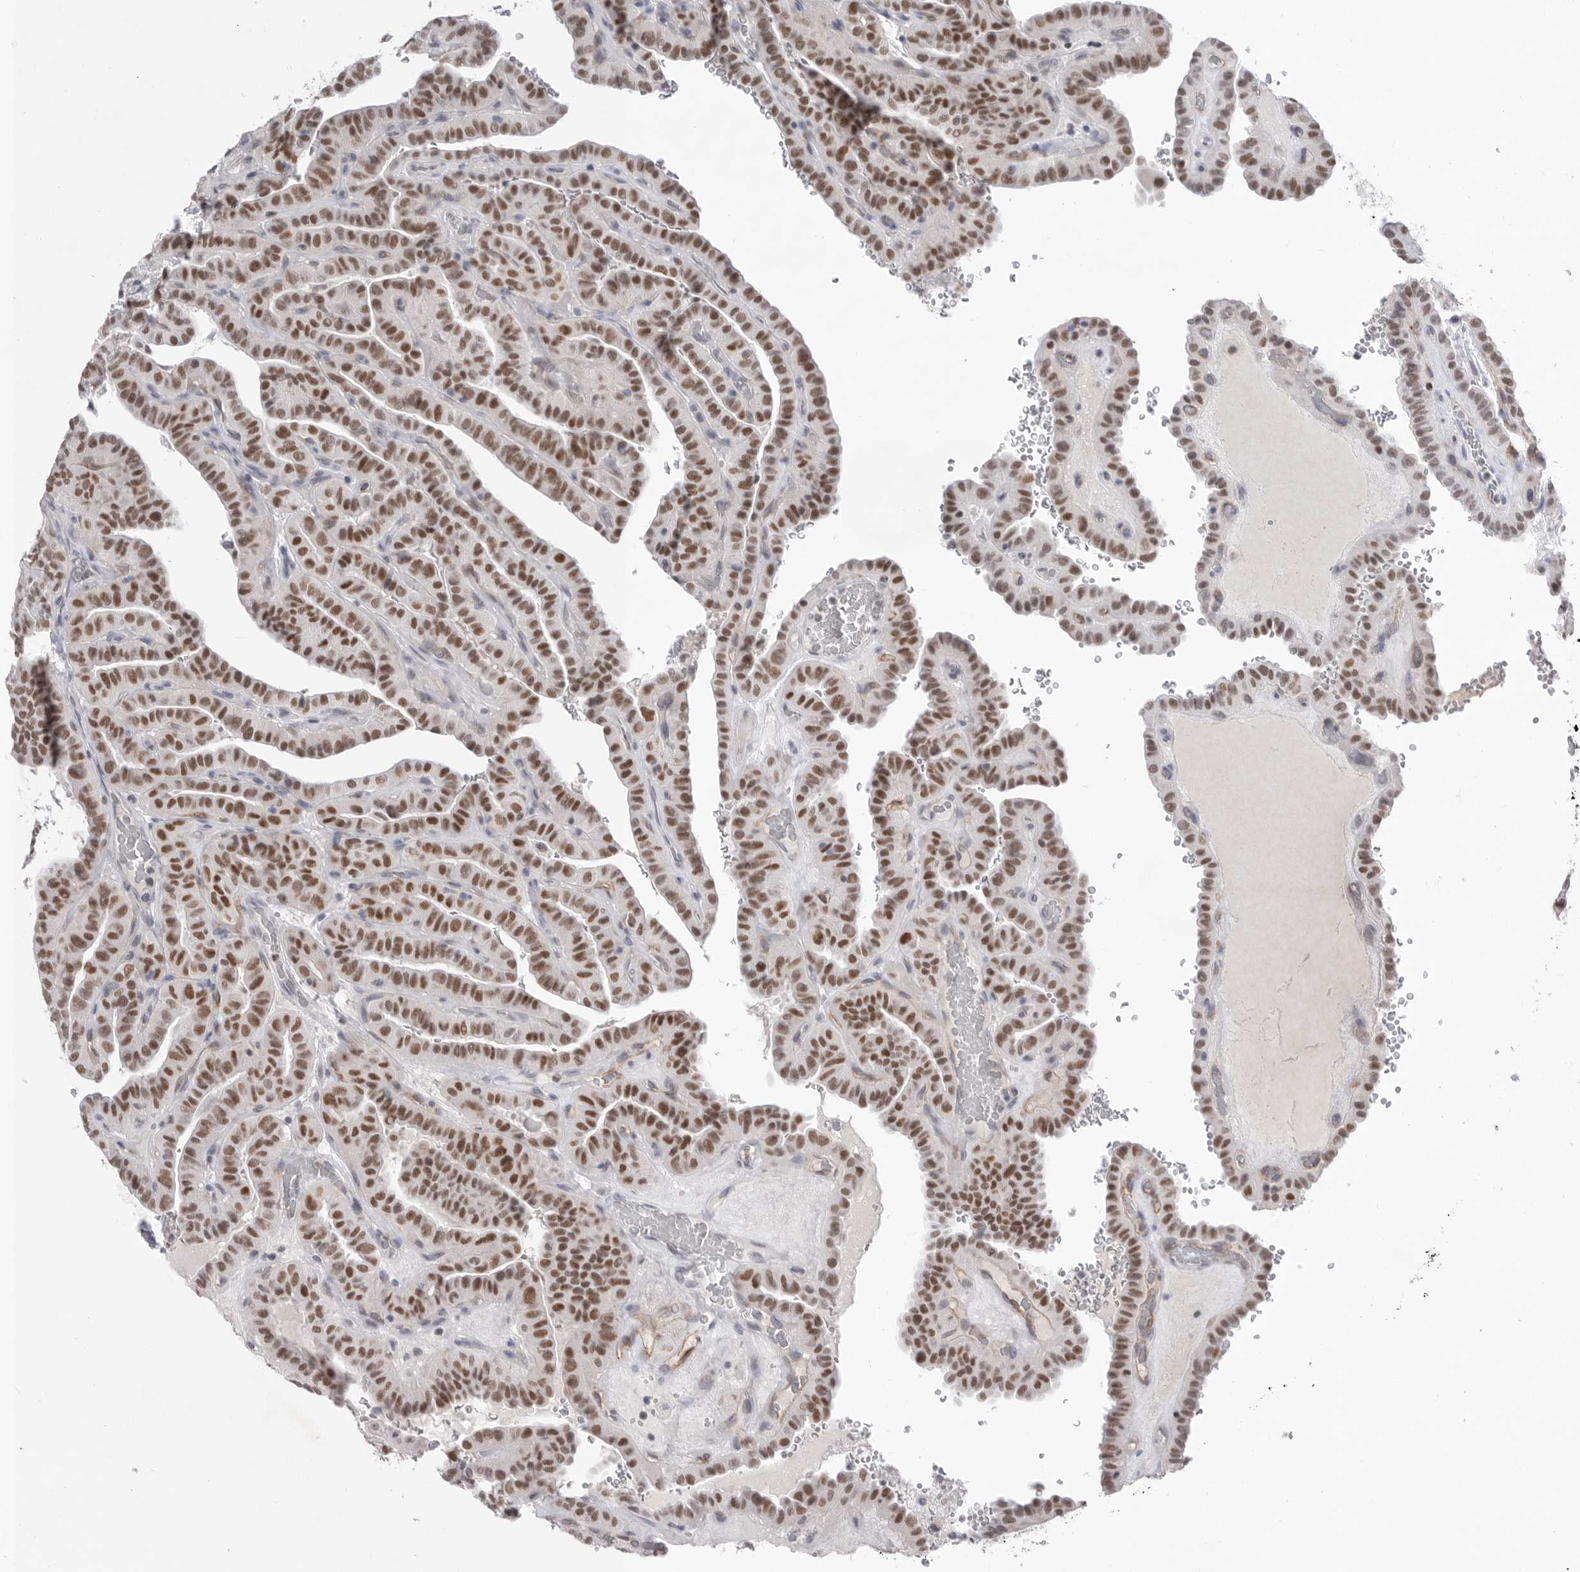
{"staining": {"intensity": "strong", "quantity": ">75%", "location": "nuclear"}, "tissue": "thyroid cancer", "cell_type": "Tumor cells", "image_type": "cancer", "snomed": [{"axis": "morphology", "description": "Papillary adenocarcinoma, NOS"}, {"axis": "topography", "description": "Thyroid gland"}], "caption": "About >75% of tumor cells in human thyroid cancer (papillary adenocarcinoma) demonstrate strong nuclear protein positivity as visualized by brown immunohistochemical staining.", "gene": "ZBTB7B", "patient": {"sex": "male", "age": 77}}